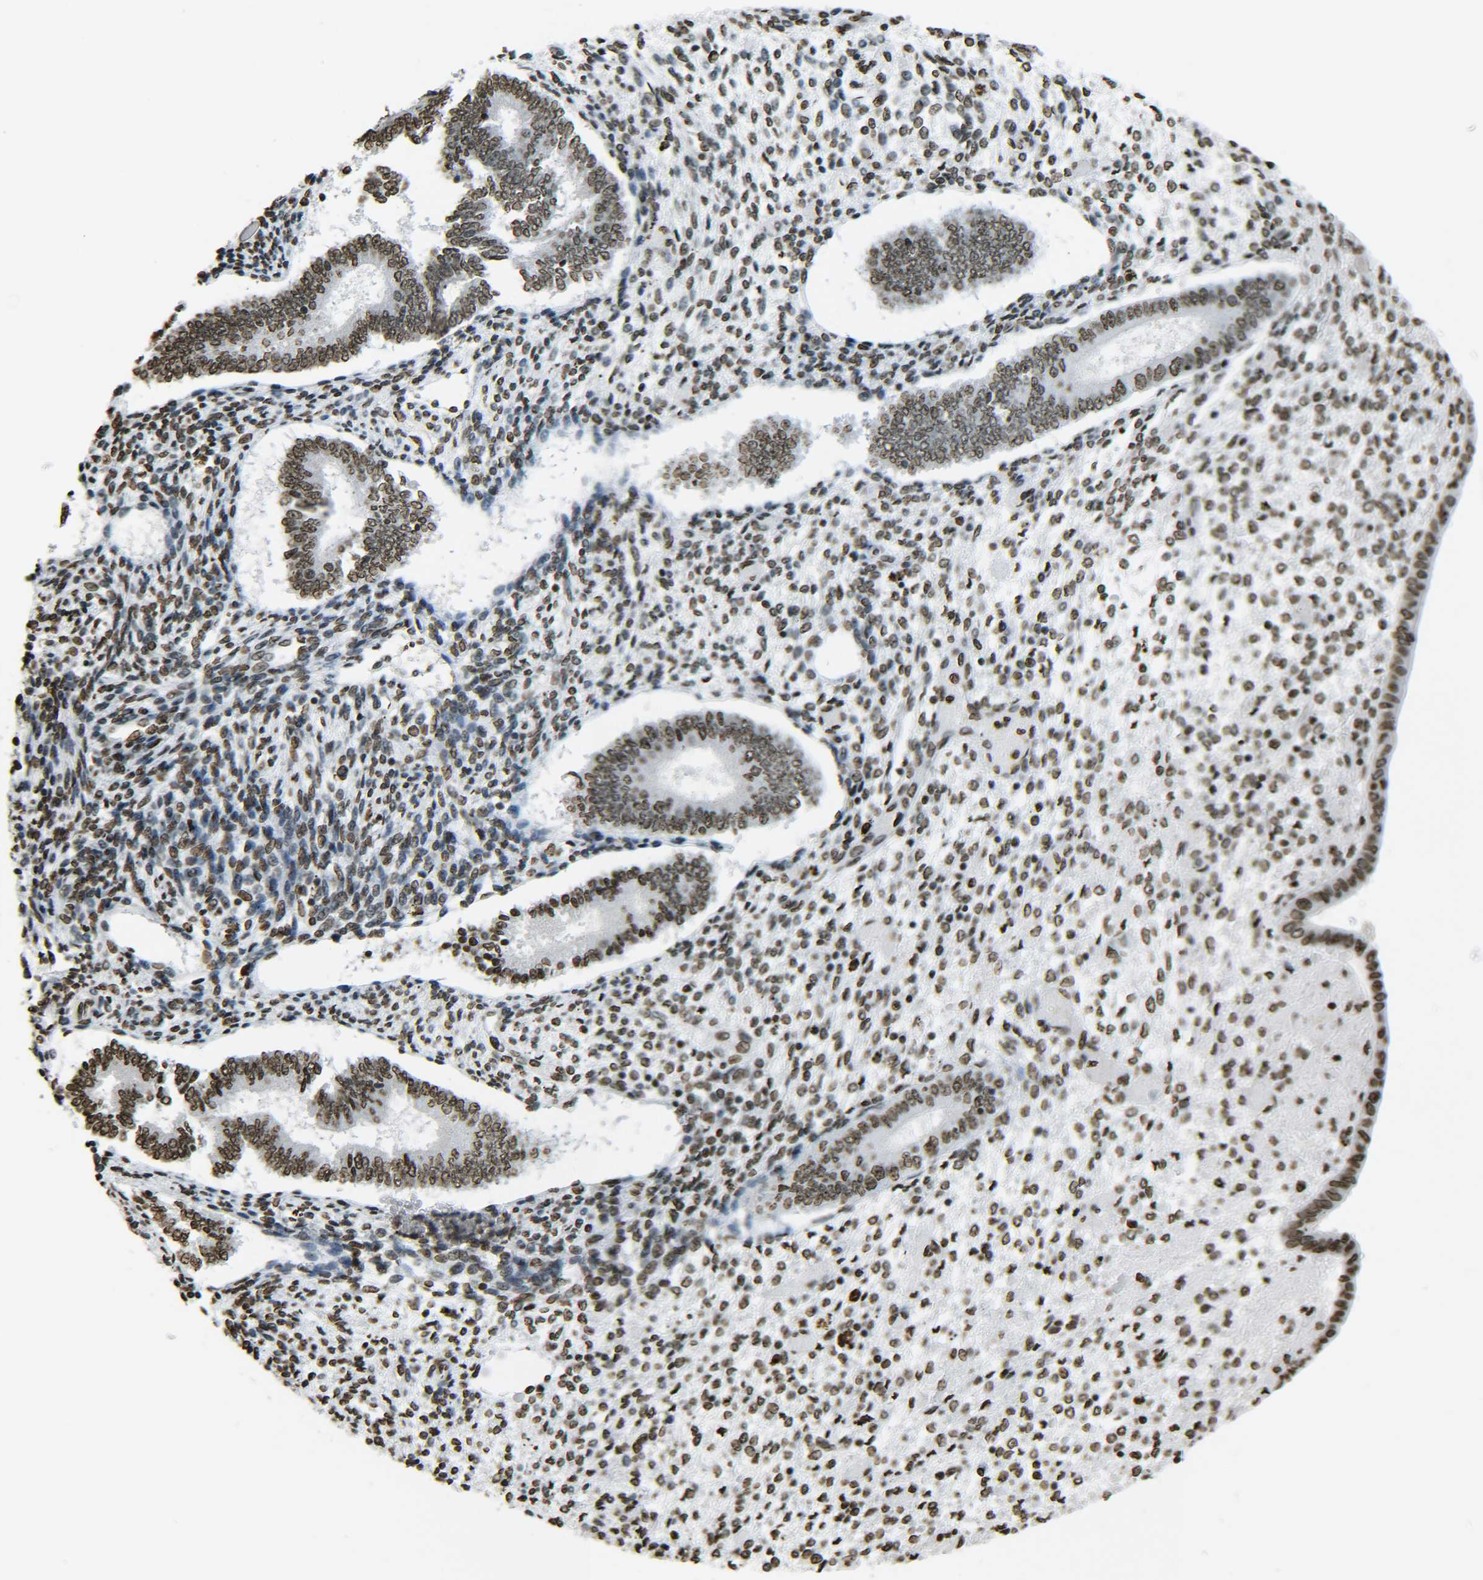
{"staining": {"intensity": "moderate", "quantity": "25%-75%", "location": "nuclear"}, "tissue": "endometrium", "cell_type": "Cells in endometrial stroma", "image_type": "normal", "snomed": [{"axis": "morphology", "description": "Normal tissue, NOS"}, {"axis": "topography", "description": "Endometrium"}], "caption": "Endometrium stained with a brown dye demonstrates moderate nuclear positive positivity in approximately 25%-75% of cells in endometrial stroma.", "gene": "H4C16", "patient": {"sex": "female", "age": 42}}